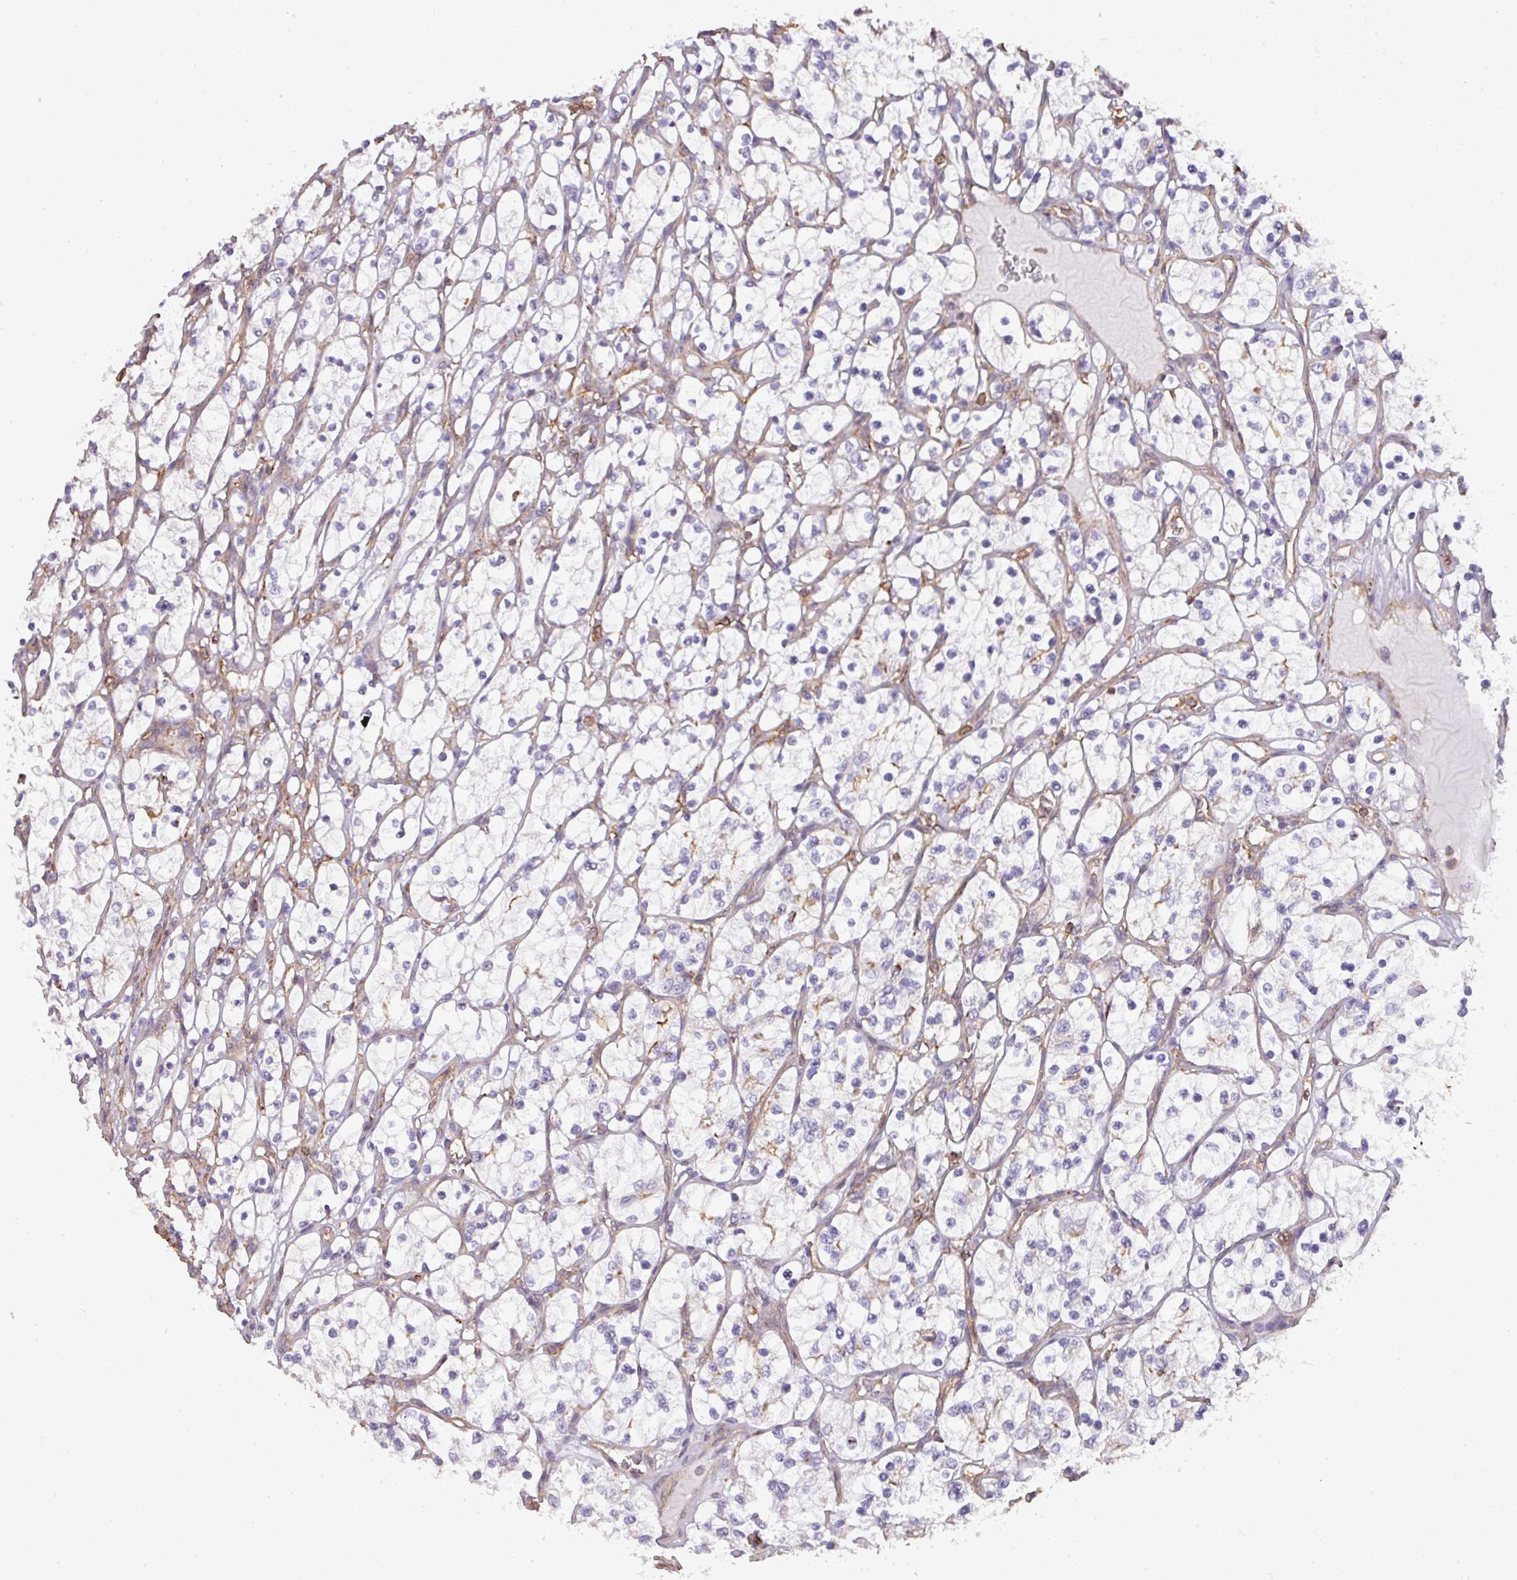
{"staining": {"intensity": "negative", "quantity": "none", "location": "none"}, "tissue": "renal cancer", "cell_type": "Tumor cells", "image_type": "cancer", "snomed": [{"axis": "morphology", "description": "Adenocarcinoma, NOS"}, {"axis": "topography", "description": "Kidney"}], "caption": "Immunohistochemical staining of renal cancer (adenocarcinoma) shows no significant positivity in tumor cells. (Stains: DAB (3,3'-diaminobenzidine) IHC with hematoxylin counter stain, Microscopy: brightfield microscopy at high magnification).", "gene": "LRRC41", "patient": {"sex": "female", "age": 69}}